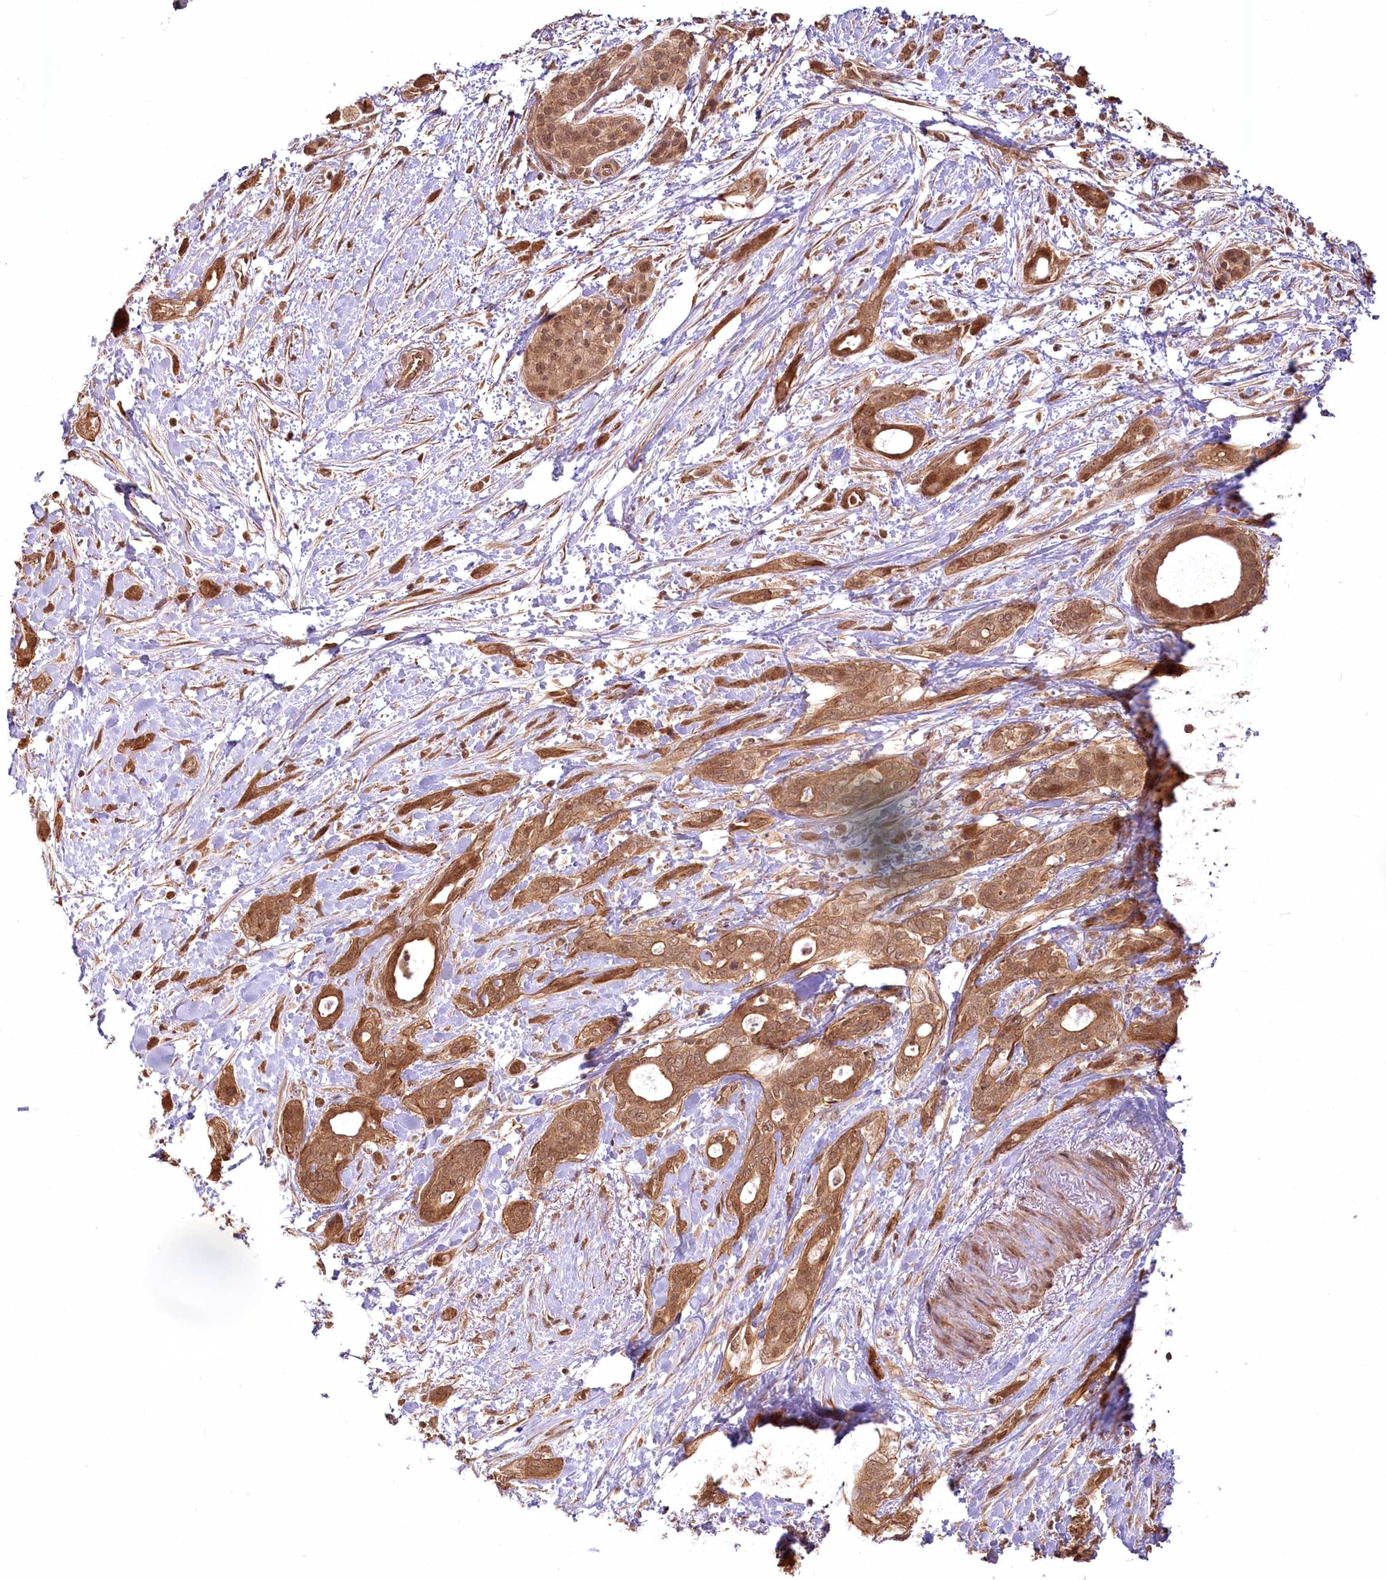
{"staining": {"intensity": "moderate", "quantity": ">75%", "location": "cytoplasmic/membranous,nuclear"}, "tissue": "pancreatic cancer", "cell_type": "Tumor cells", "image_type": "cancer", "snomed": [{"axis": "morphology", "description": "Normal tissue, NOS"}, {"axis": "morphology", "description": "Adenocarcinoma, NOS"}, {"axis": "topography", "description": "Pancreas"}, {"axis": "topography", "description": "Peripheral nerve tissue"}], "caption": "Immunohistochemical staining of human pancreatic cancer reveals medium levels of moderate cytoplasmic/membranous and nuclear staining in about >75% of tumor cells. Immunohistochemistry (ihc) stains the protein in brown and the nuclei are stained blue.", "gene": "R3HDM2", "patient": {"sex": "female", "age": 63}}